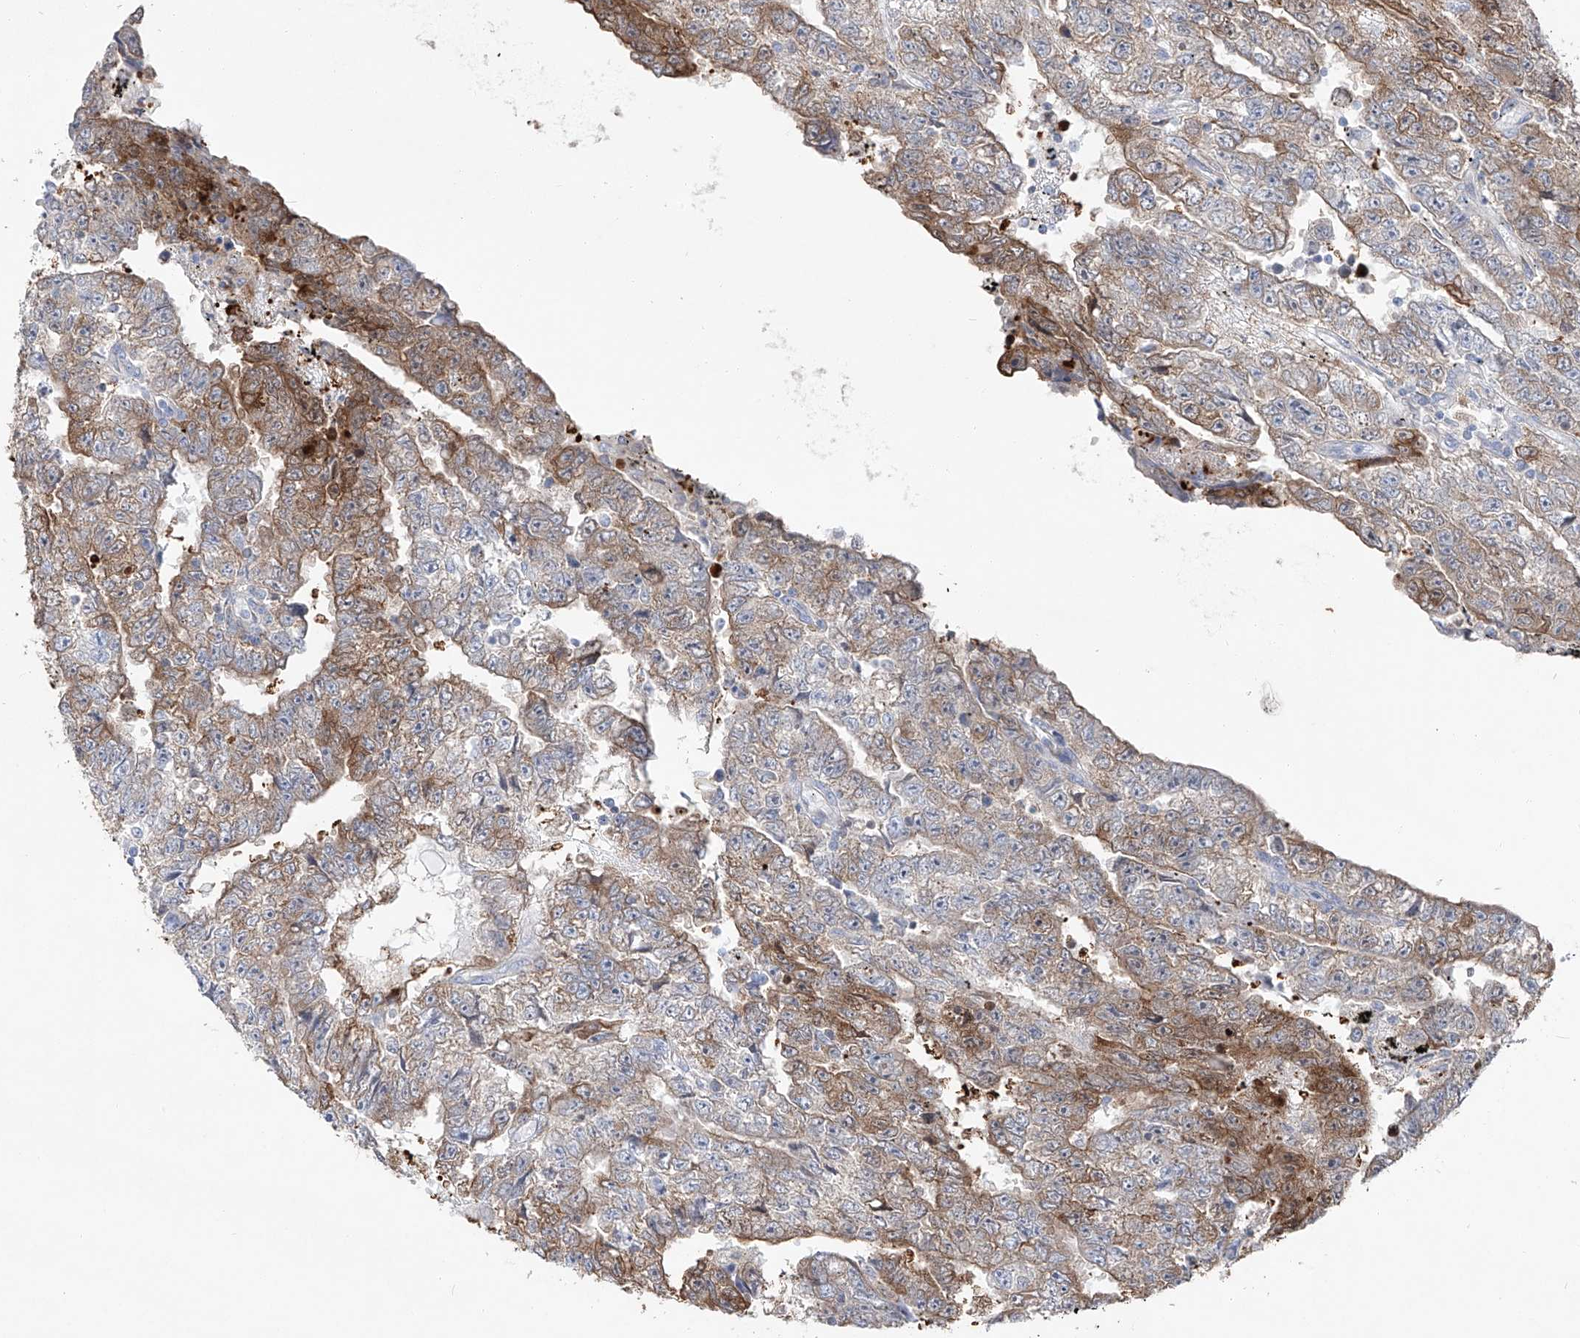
{"staining": {"intensity": "moderate", "quantity": "25%-75%", "location": "cytoplasmic/membranous"}, "tissue": "testis cancer", "cell_type": "Tumor cells", "image_type": "cancer", "snomed": [{"axis": "morphology", "description": "Carcinoma, Embryonal, NOS"}, {"axis": "topography", "description": "Testis"}], "caption": "Human testis embryonal carcinoma stained with a protein marker exhibits moderate staining in tumor cells.", "gene": "UFL1", "patient": {"sex": "male", "age": 25}}